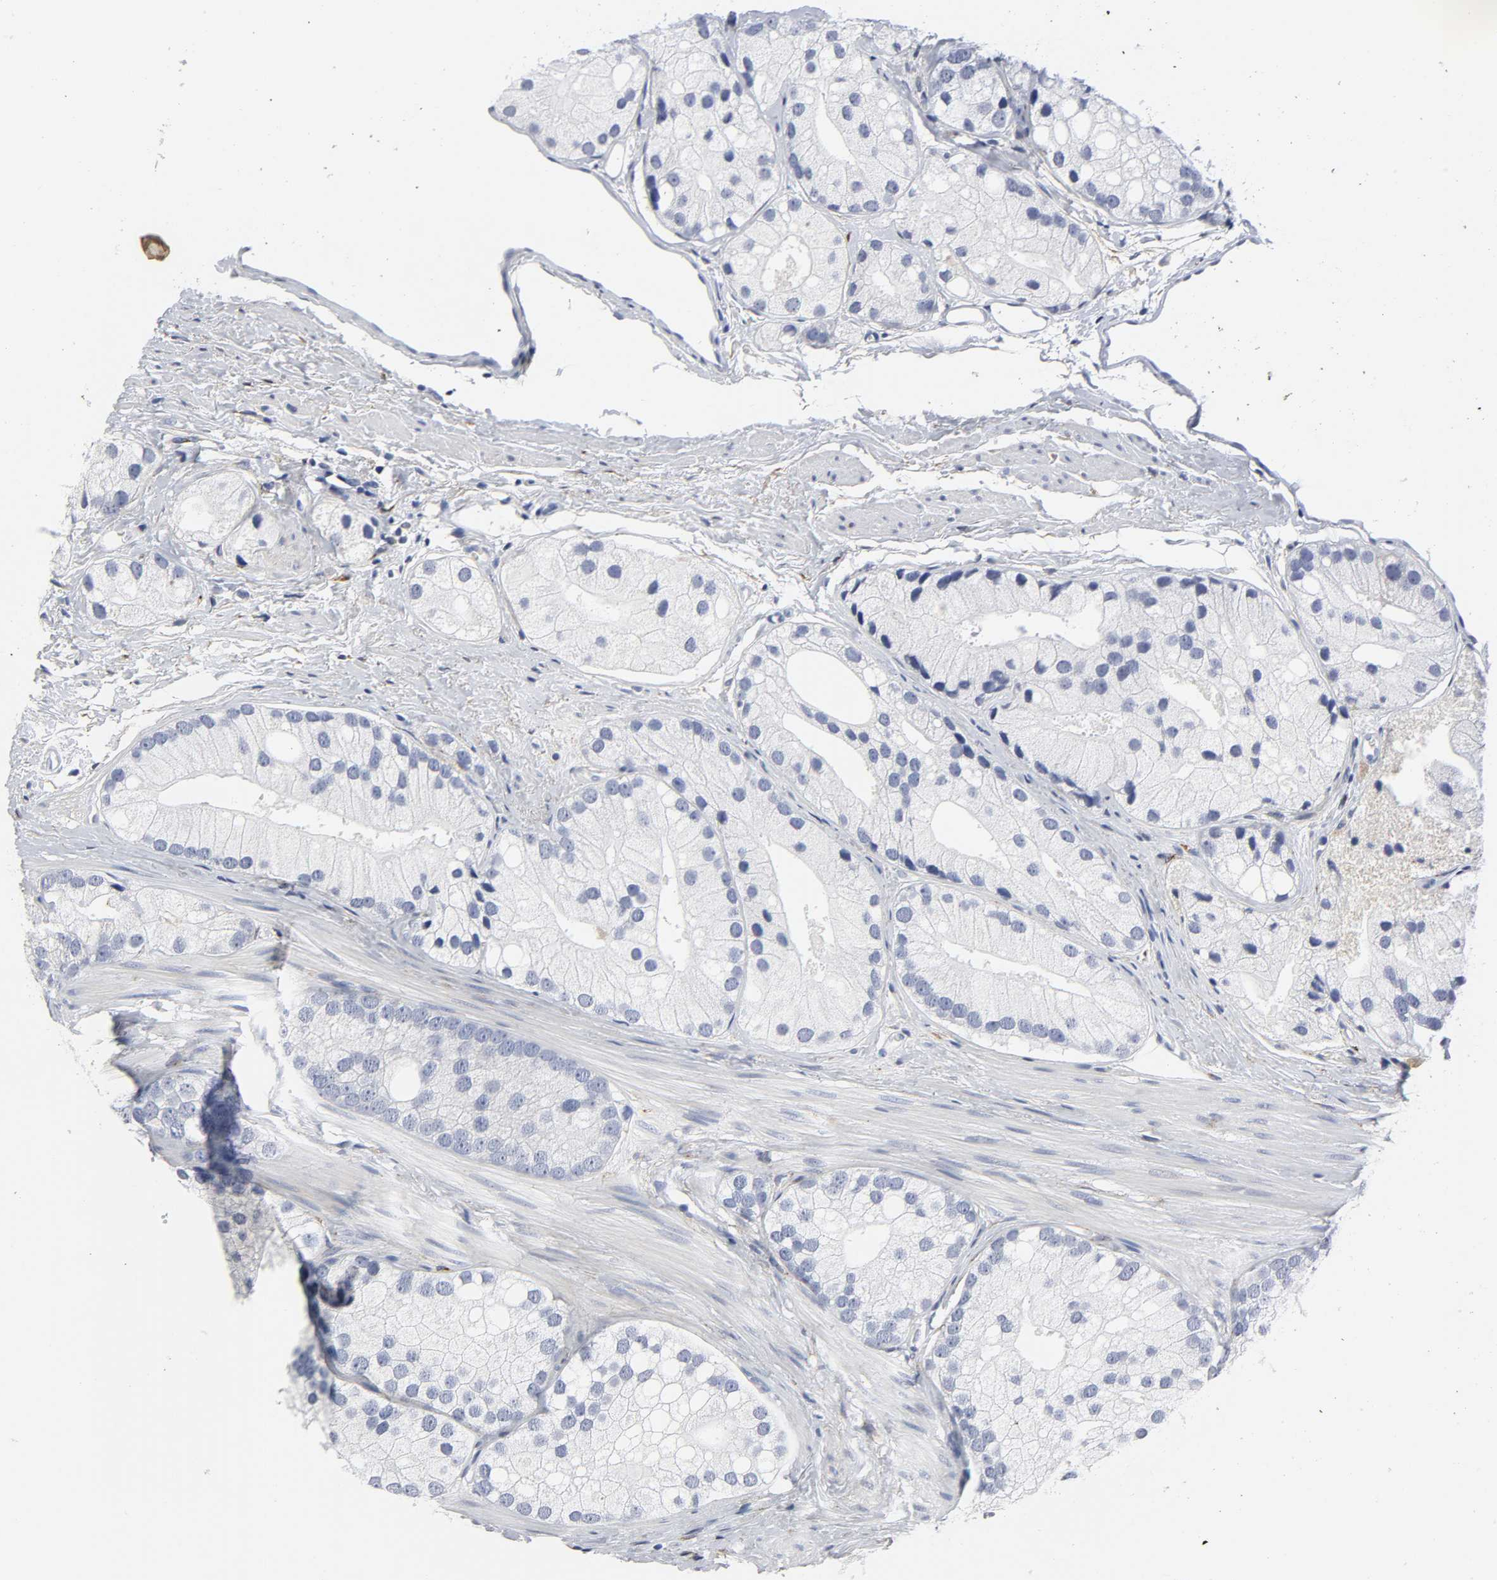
{"staining": {"intensity": "negative", "quantity": "none", "location": "none"}, "tissue": "prostate cancer", "cell_type": "Tumor cells", "image_type": "cancer", "snomed": [{"axis": "morphology", "description": "Adenocarcinoma, Low grade"}, {"axis": "topography", "description": "Prostate"}], "caption": "The photomicrograph displays no significant staining in tumor cells of prostate cancer.", "gene": "LRP1", "patient": {"sex": "male", "age": 69}}